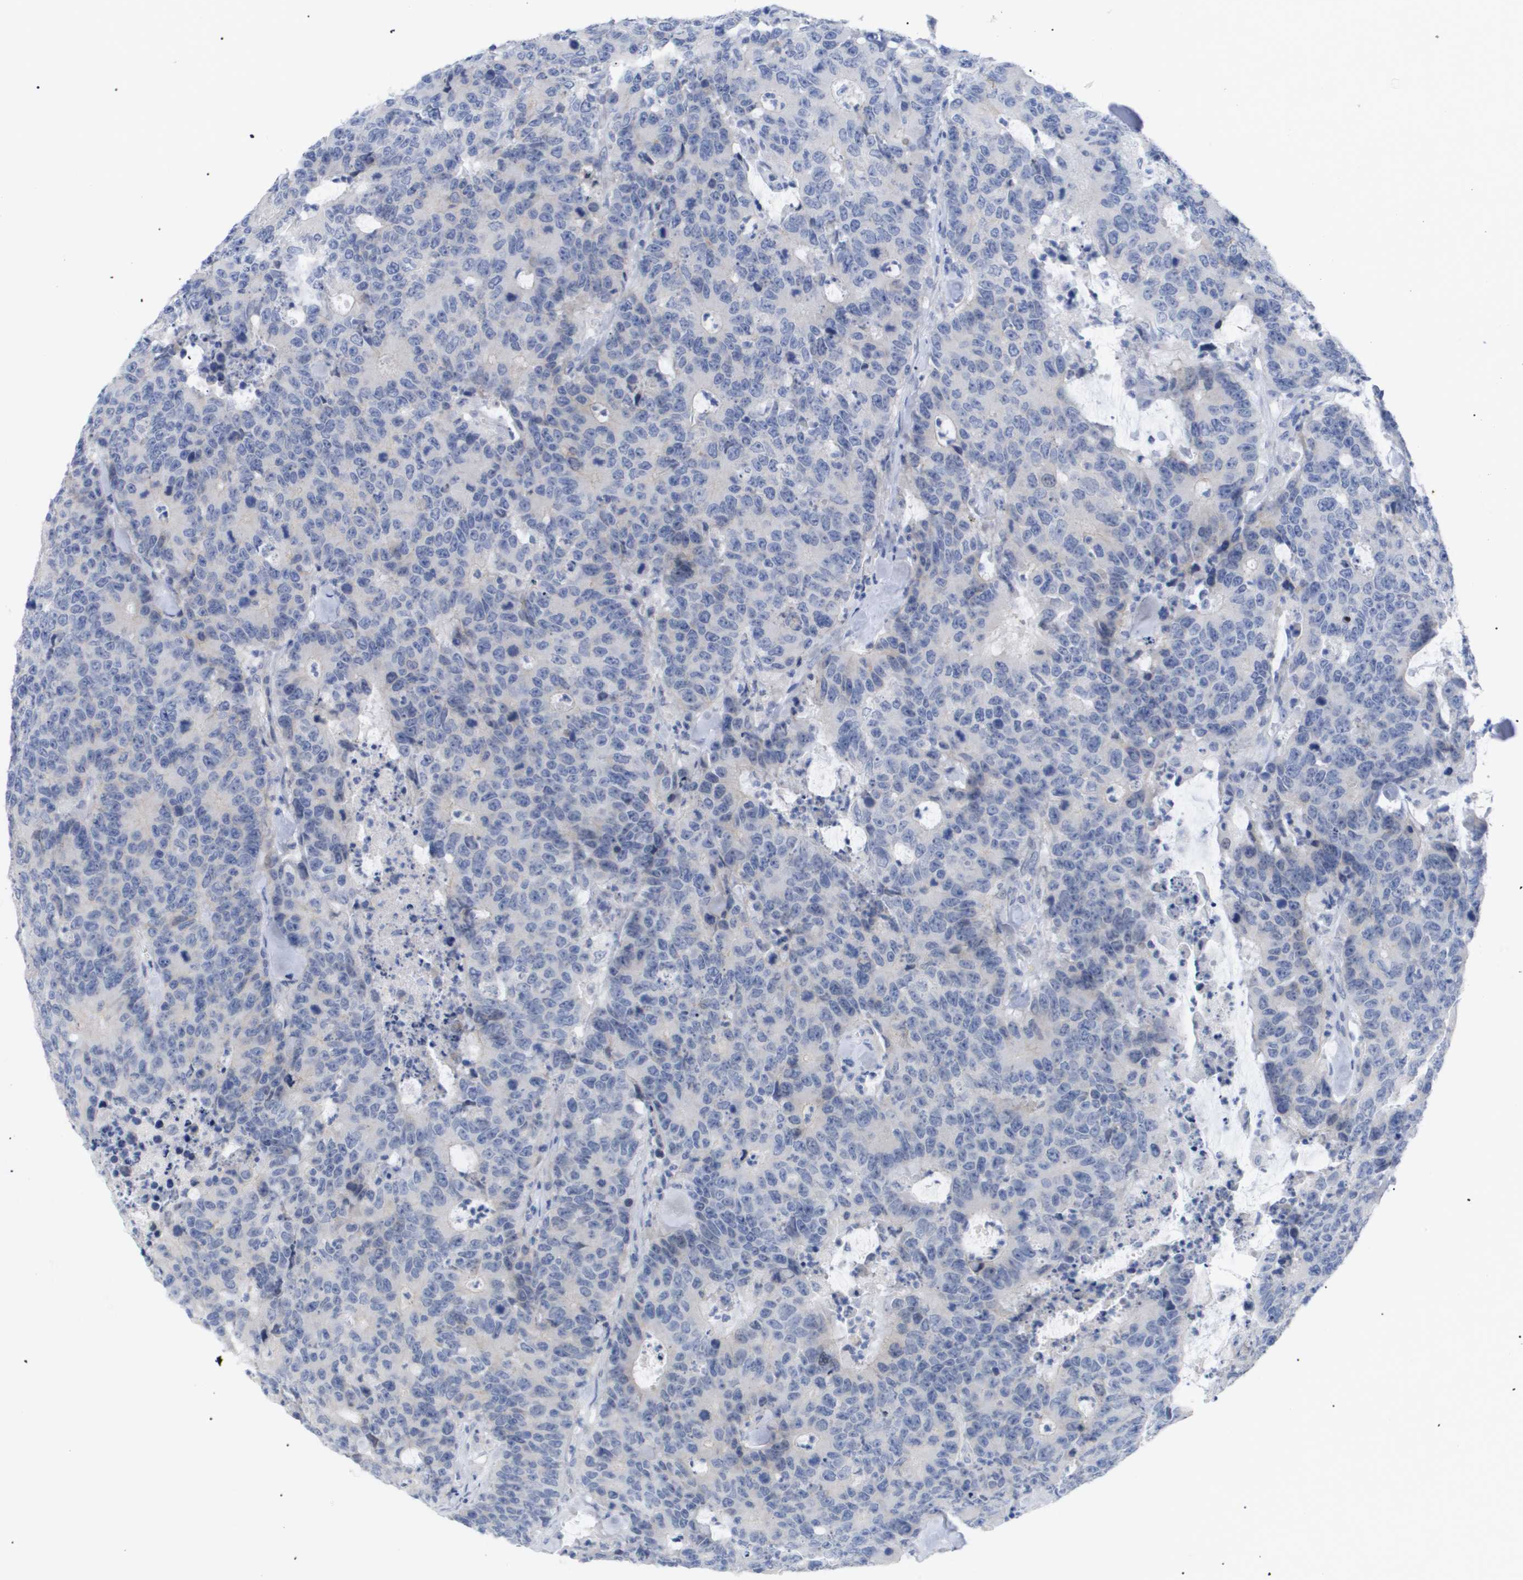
{"staining": {"intensity": "weak", "quantity": "<25%", "location": "cytoplasmic/membranous"}, "tissue": "colorectal cancer", "cell_type": "Tumor cells", "image_type": "cancer", "snomed": [{"axis": "morphology", "description": "Adenocarcinoma, NOS"}, {"axis": "topography", "description": "Colon"}], "caption": "The photomicrograph shows no staining of tumor cells in colorectal adenocarcinoma.", "gene": "CAV3", "patient": {"sex": "female", "age": 86}}